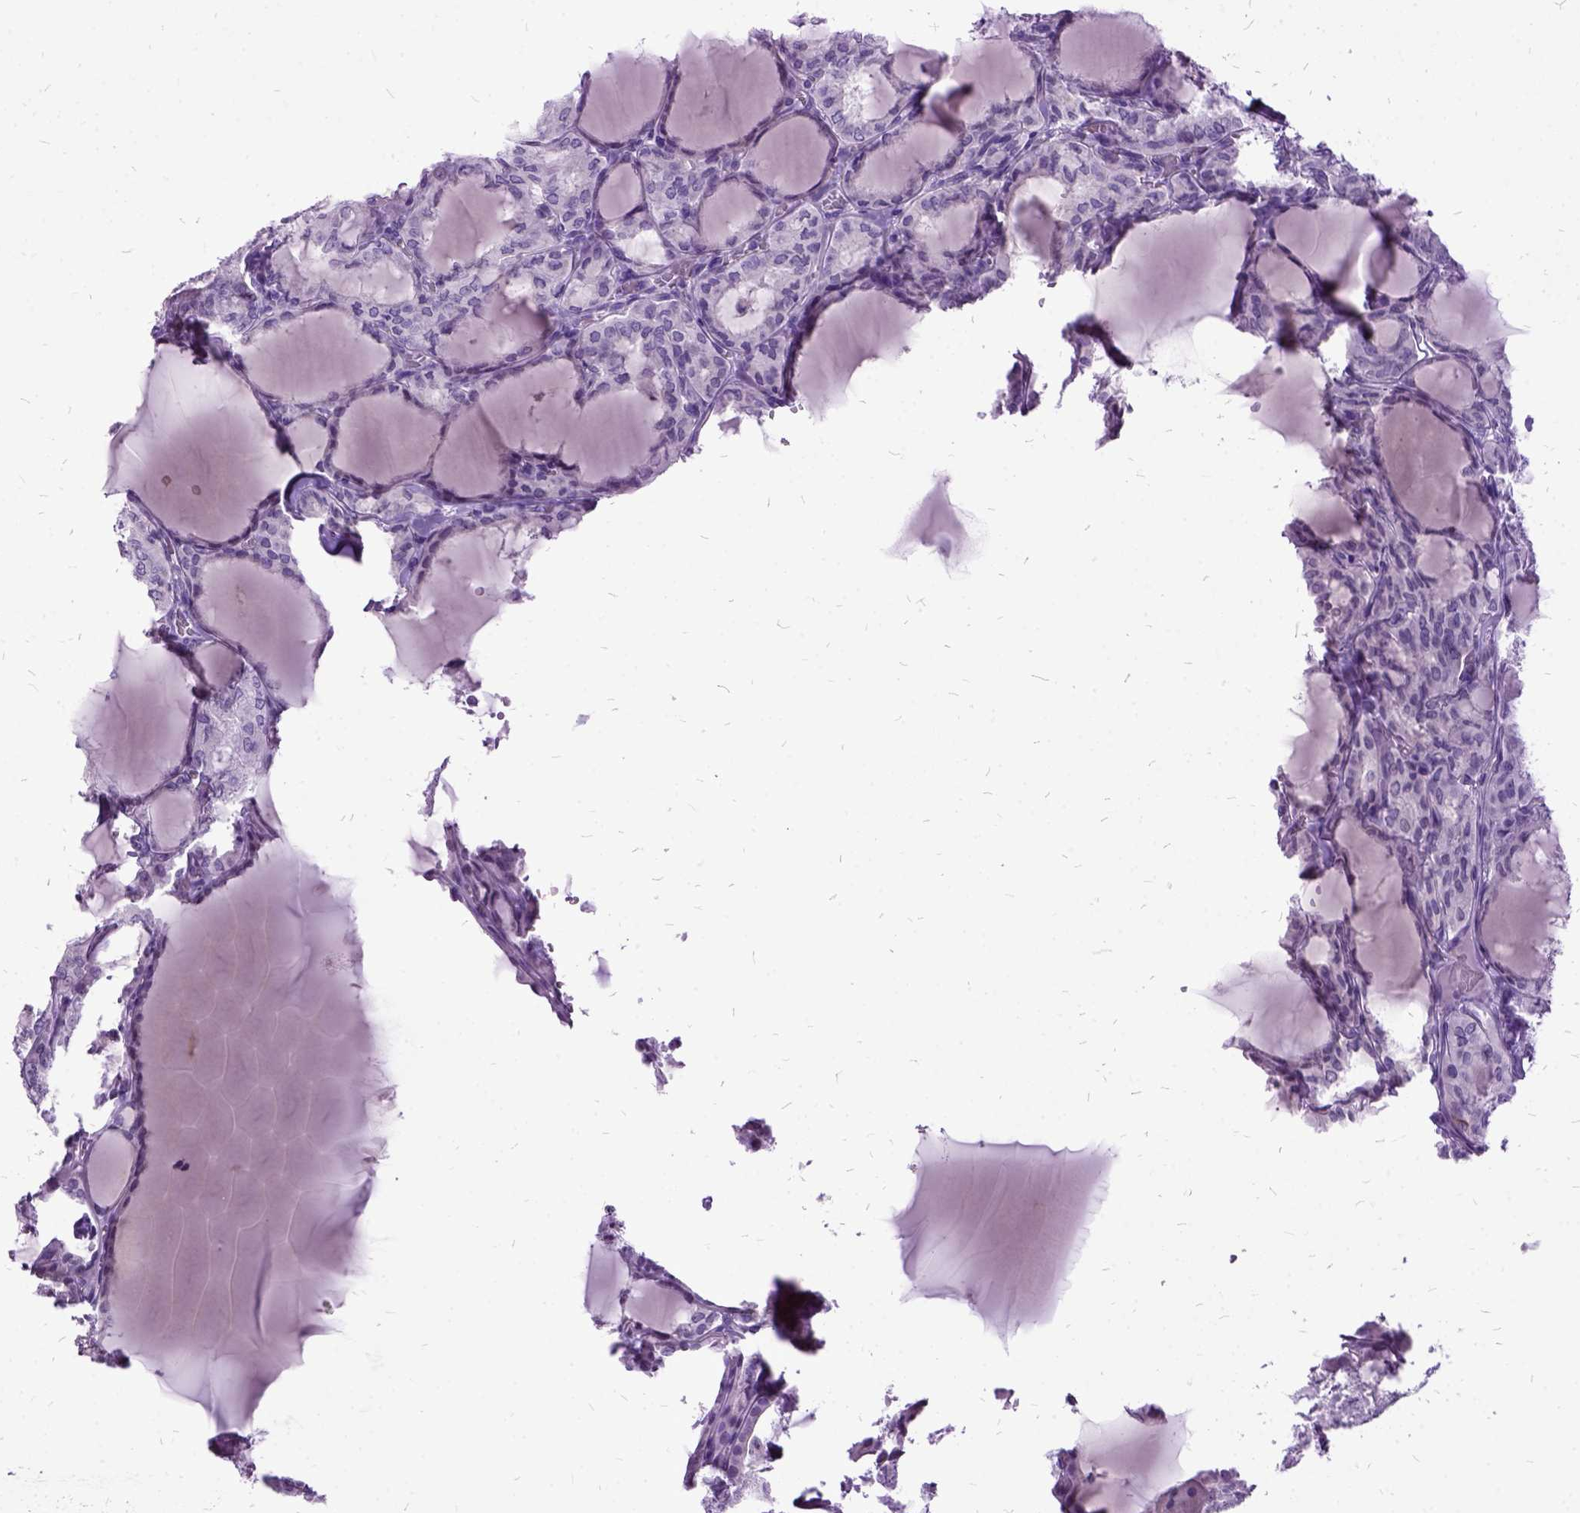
{"staining": {"intensity": "negative", "quantity": "none", "location": "none"}, "tissue": "thyroid cancer", "cell_type": "Tumor cells", "image_type": "cancer", "snomed": [{"axis": "morphology", "description": "Papillary adenocarcinoma, NOS"}, {"axis": "topography", "description": "Thyroid gland"}], "caption": "Human thyroid cancer stained for a protein using IHC displays no staining in tumor cells.", "gene": "MME", "patient": {"sex": "male", "age": 20}}